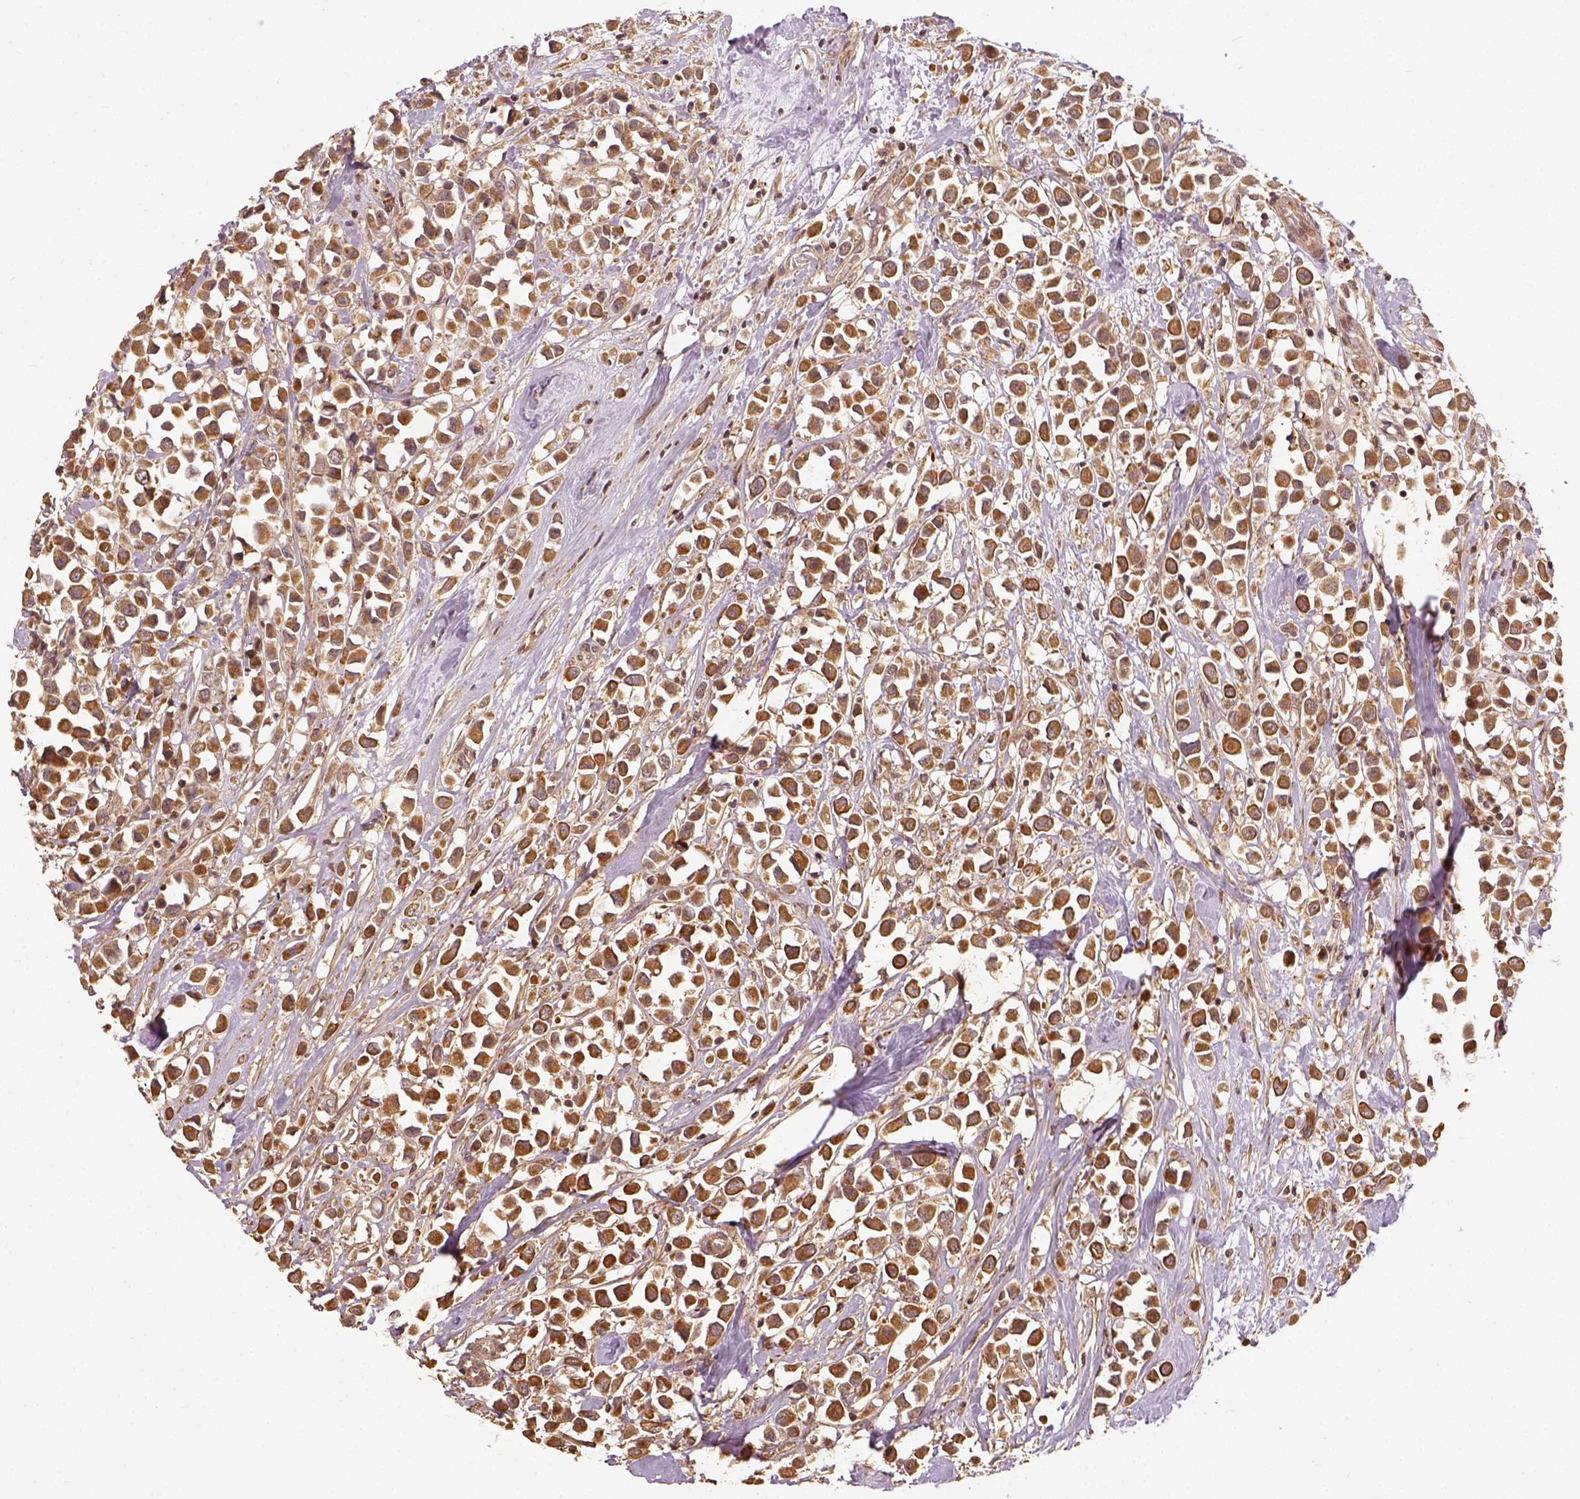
{"staining": {"intensity": "moderate", "quantity": ">75%", "location": "cytoplasmic/membranous"}, "tissue": "breast cancer", "cell_type": "Tumor cells", "image_type": "cancer", "snomed": [{"axis": "morphology", "description": "Duct carcinoma"}, {"axis": "topography", "description": "Breast"}], "caption": "Moderate cytoplasmic/membranous protein expression is present in approximately >75% of tumor cells in breast intraductal carcinoma.", "gene": "VEGFA", "patient": {"sex": "female", "age": 61}}